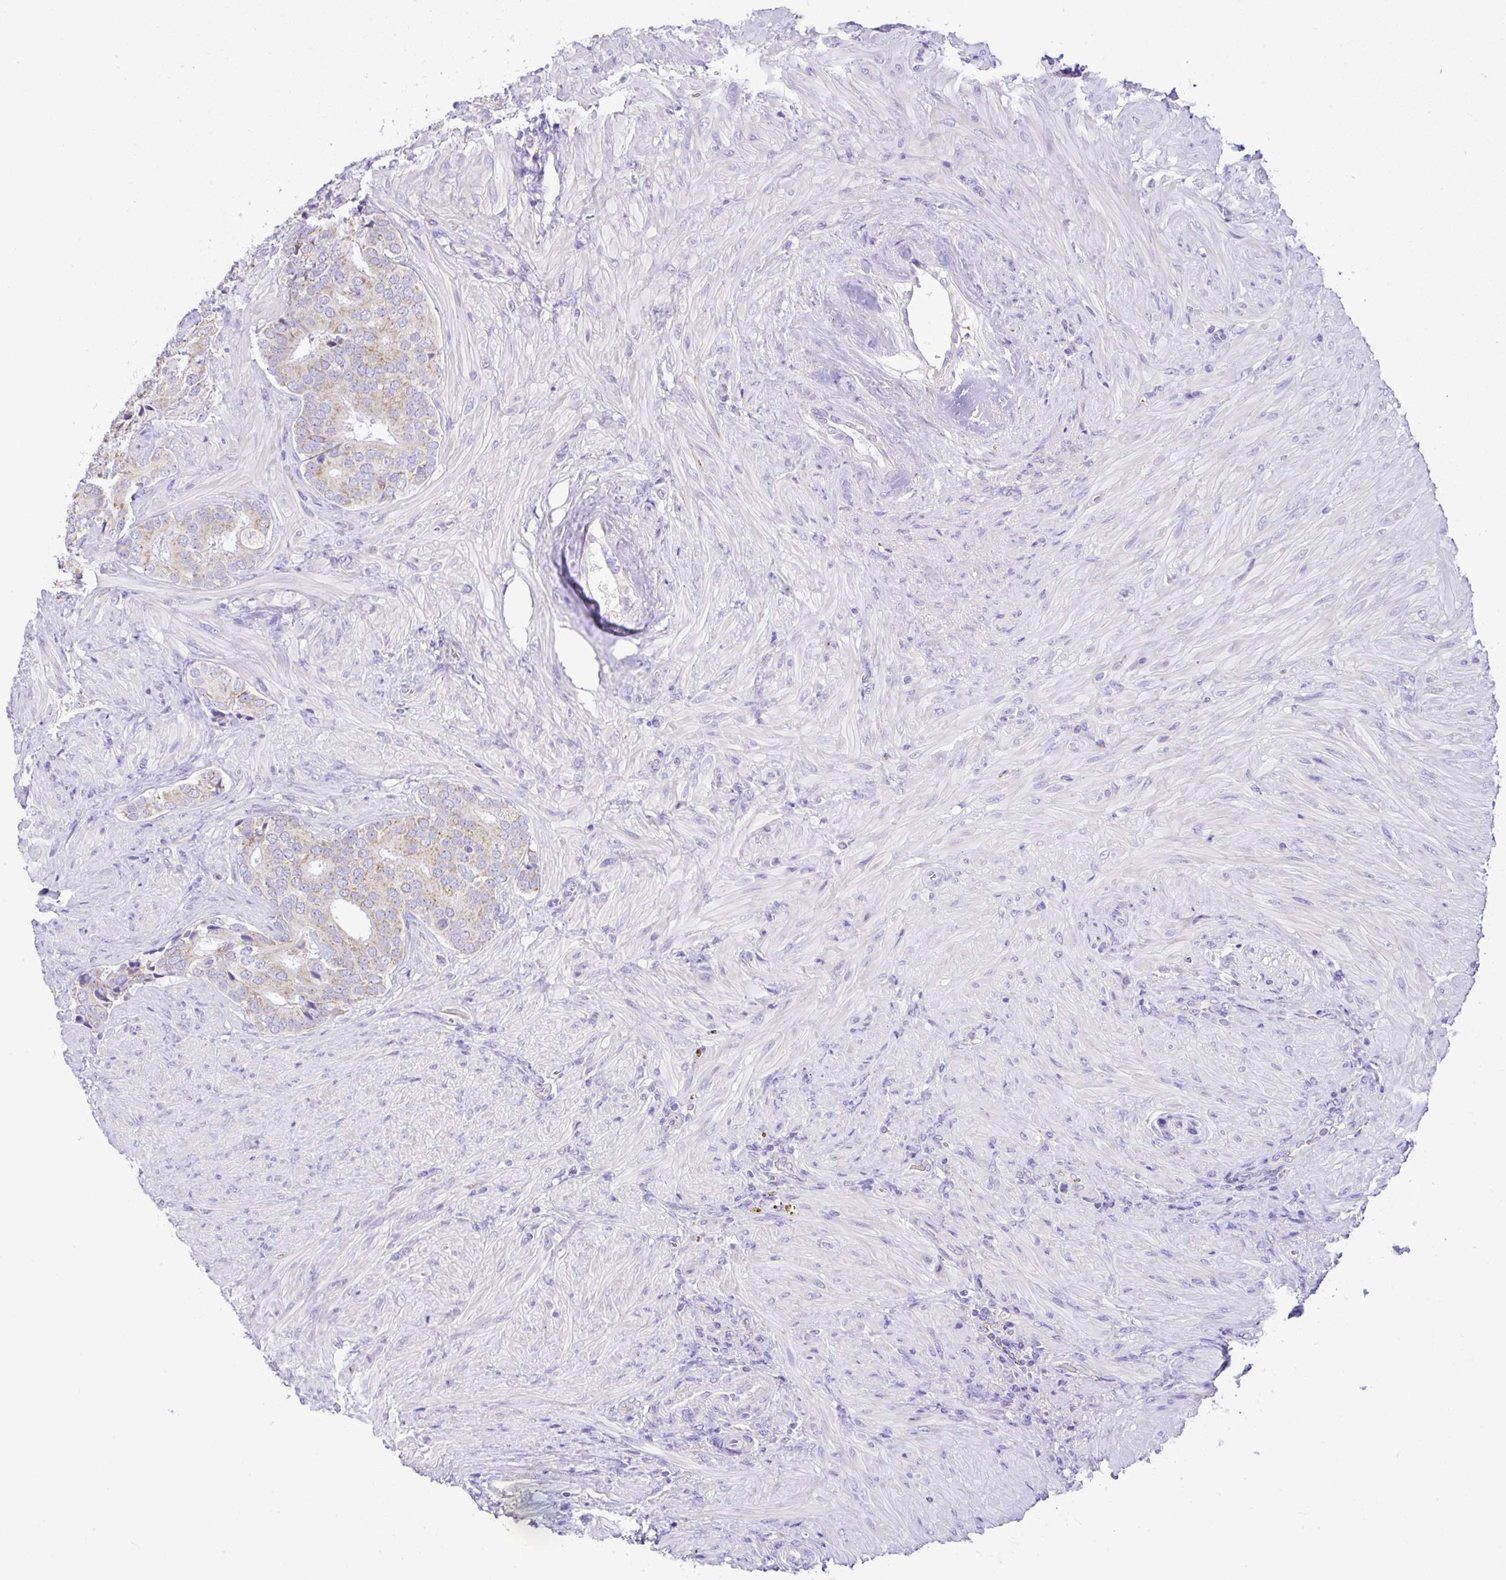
{"staining": {"intensity": "weak", "quantity": "<25%", "location": "cytoplasmic/membranous"}, "tissue": "prostate cancer", "cell_type": "Tumor cells", "image_type": "cancer", "snomed": [{"axis": "morphology", "description": "Adenocarcinoma, High grade"}, {"axis": "topography", "description": "Prostate"}], "caption": "This is a image of immunohistochemistry (IHC) staining of prostate cancer (high-grade adenocarcinoma), which shows no staining in tumor cells.", "gene": "SLC13A1", "patient": {"sex": "male", "age": 62}}